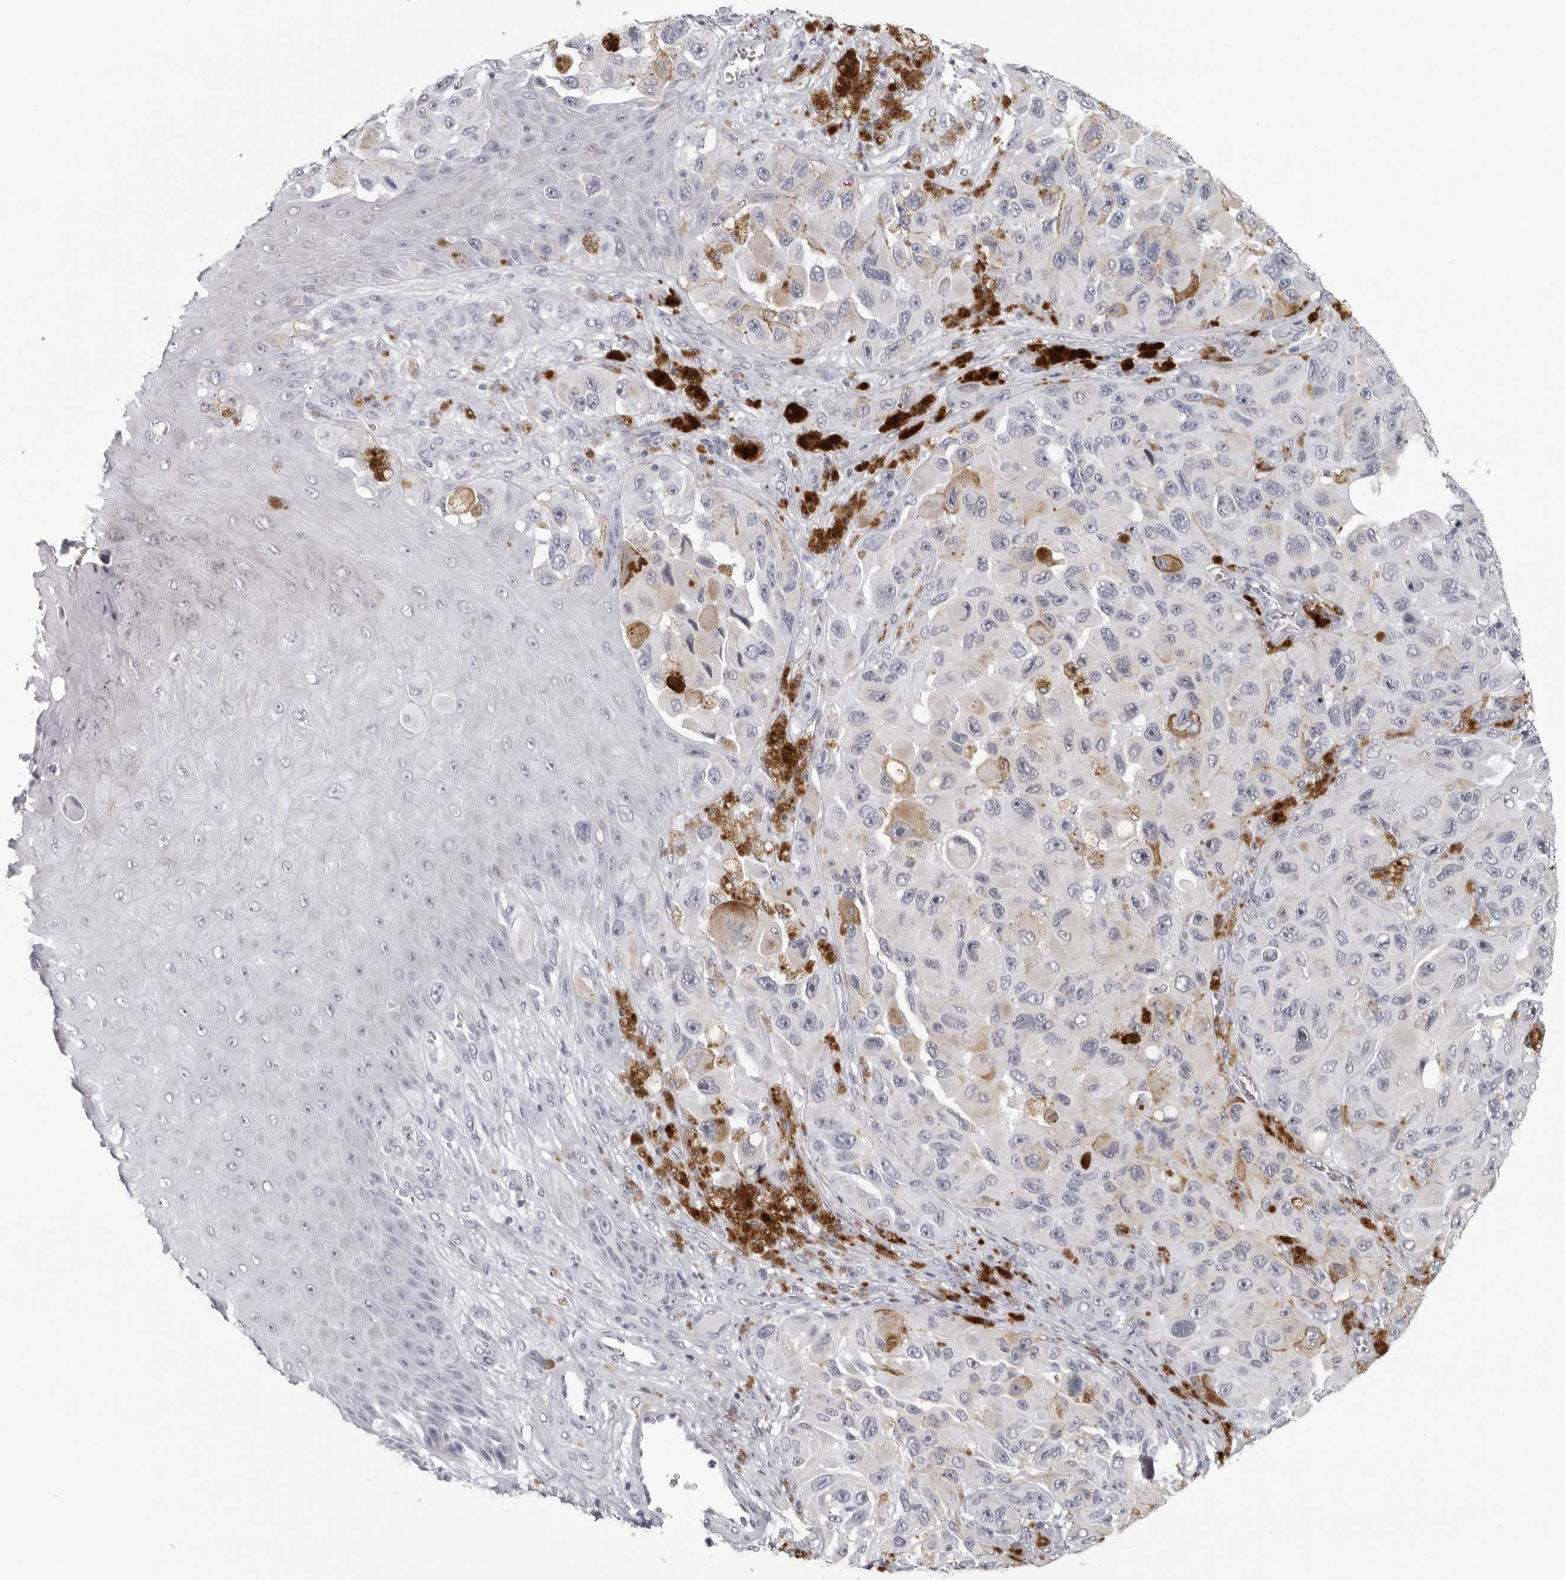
{"staining": {"intensity": "negative", "quantity": "none", "location": "none"}, "tissue": "melanoma", "cell_type": "Tumor cells", "image_type": "cancer", "snomed": [{"axis": "morphology", "description": "Malignant melanoma, NOS"}, {"axis": "topography", "description": "Skin"}], "caption": "Tumor cells show no significant protein positivity in malignant melanoma.", "gene": "OPLAH", "patient": {"sex": "female", "age": 73}}